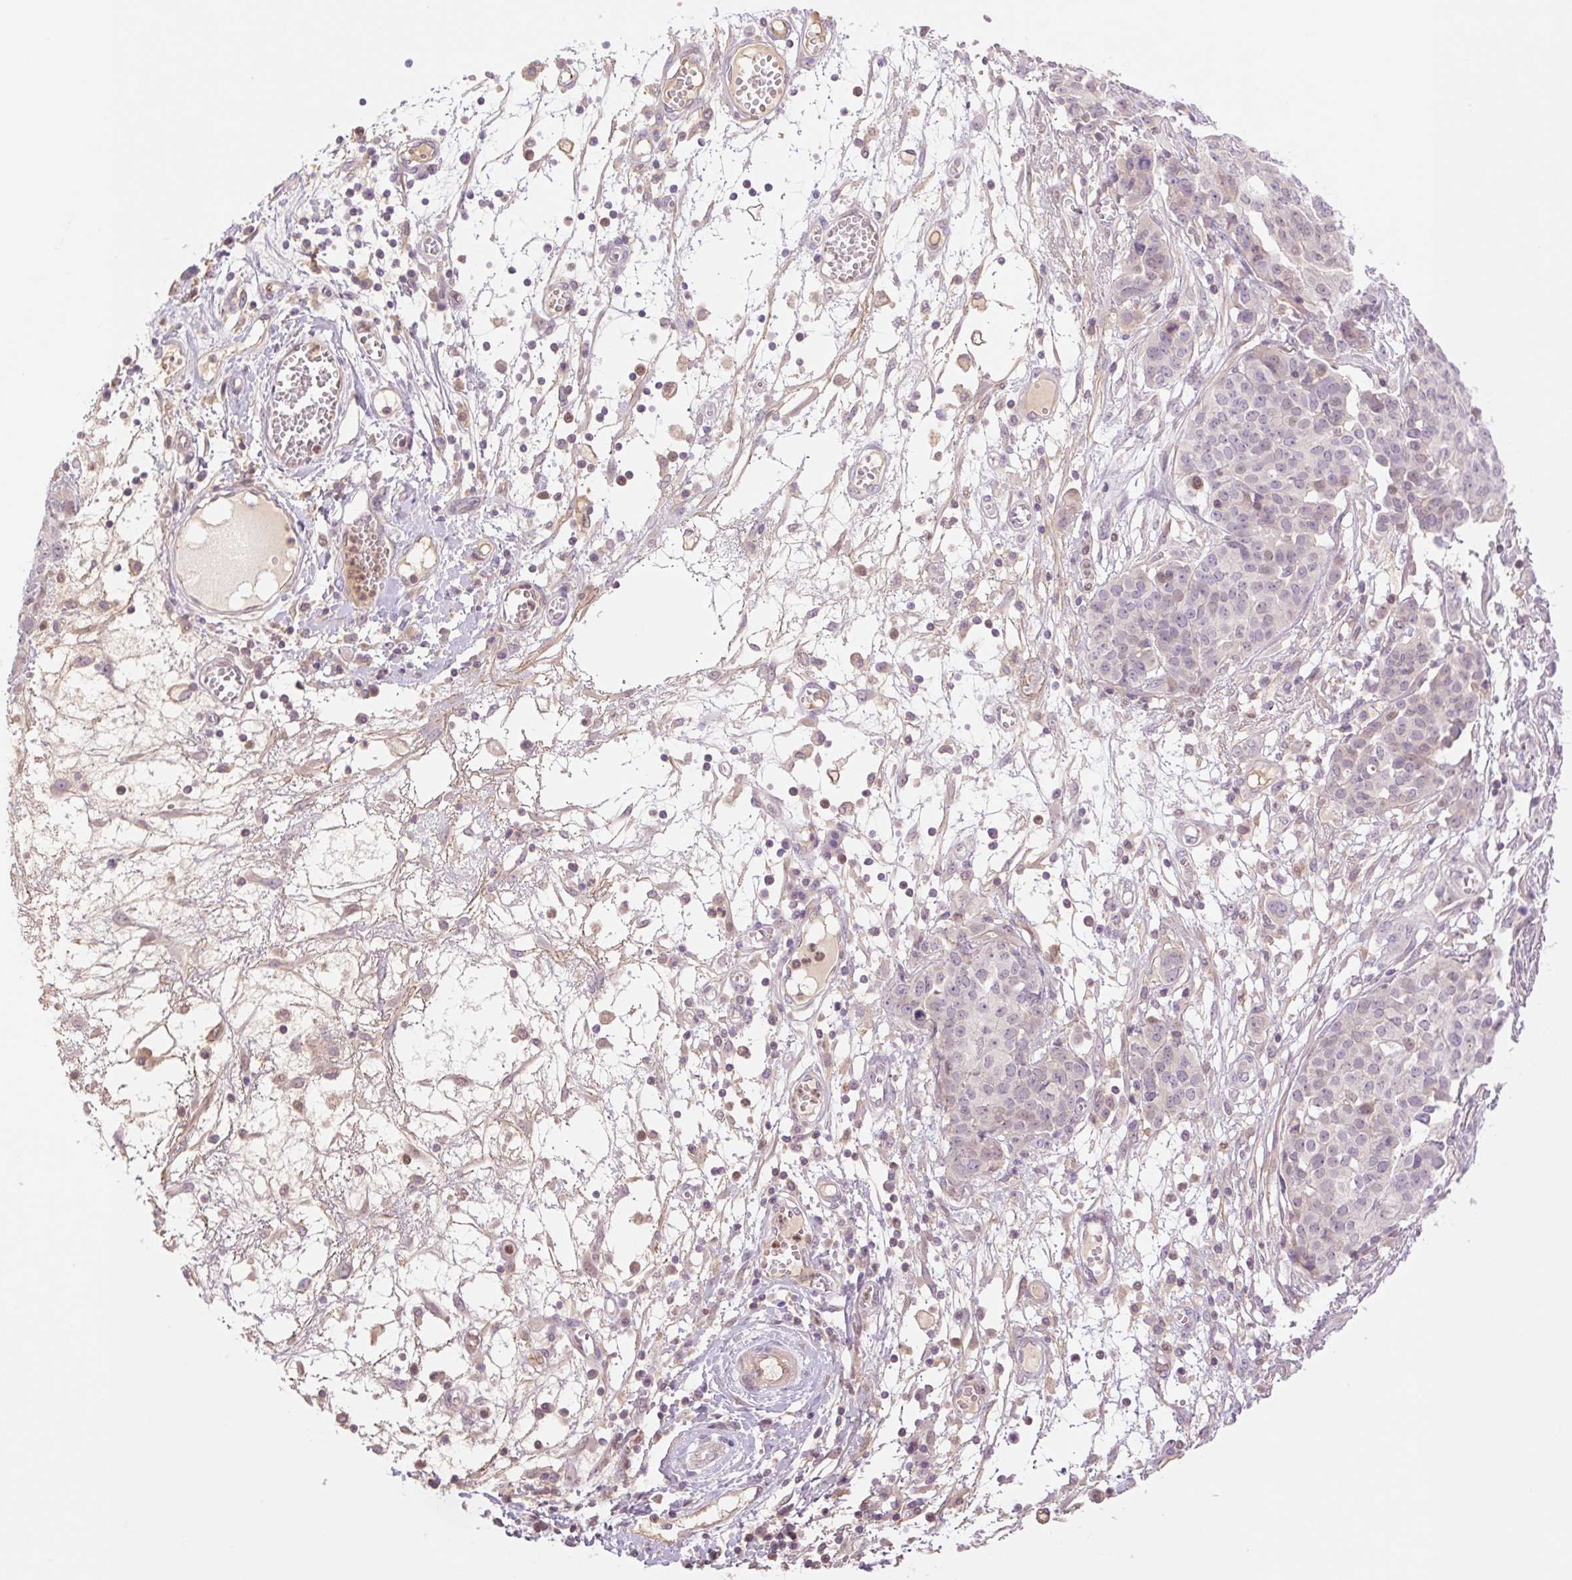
{"staining": {"intensity": "weak", "quantity": "<25%", "location": "nuclear"}, "tissue": "ovarian cancer", "cell_type": "Tumor cells", "image_type": "cancer", "snomed": [{"axis": "morphology", "description": "Cystadenocarcinoma, serous, NOS"}, {"axis": "topography", "description": "Soft tissue"}, {"axis": "topography", "description": "Ovary"}], "caption": "Immunohistochemistry histopathology image of ovarian serous cystadenocarcinoma stained for a protein (brown), which exhibits no expression in tumor cells. The staining was performed using DAB (3,3'-diaminobenzidine) to visualize the protein expression in brown, while the nuclei were stained in blue with hematoxylin (Magnification: 20x).", "gene": "HEBP1", "patient": {"sex": "female", "age": 57}}